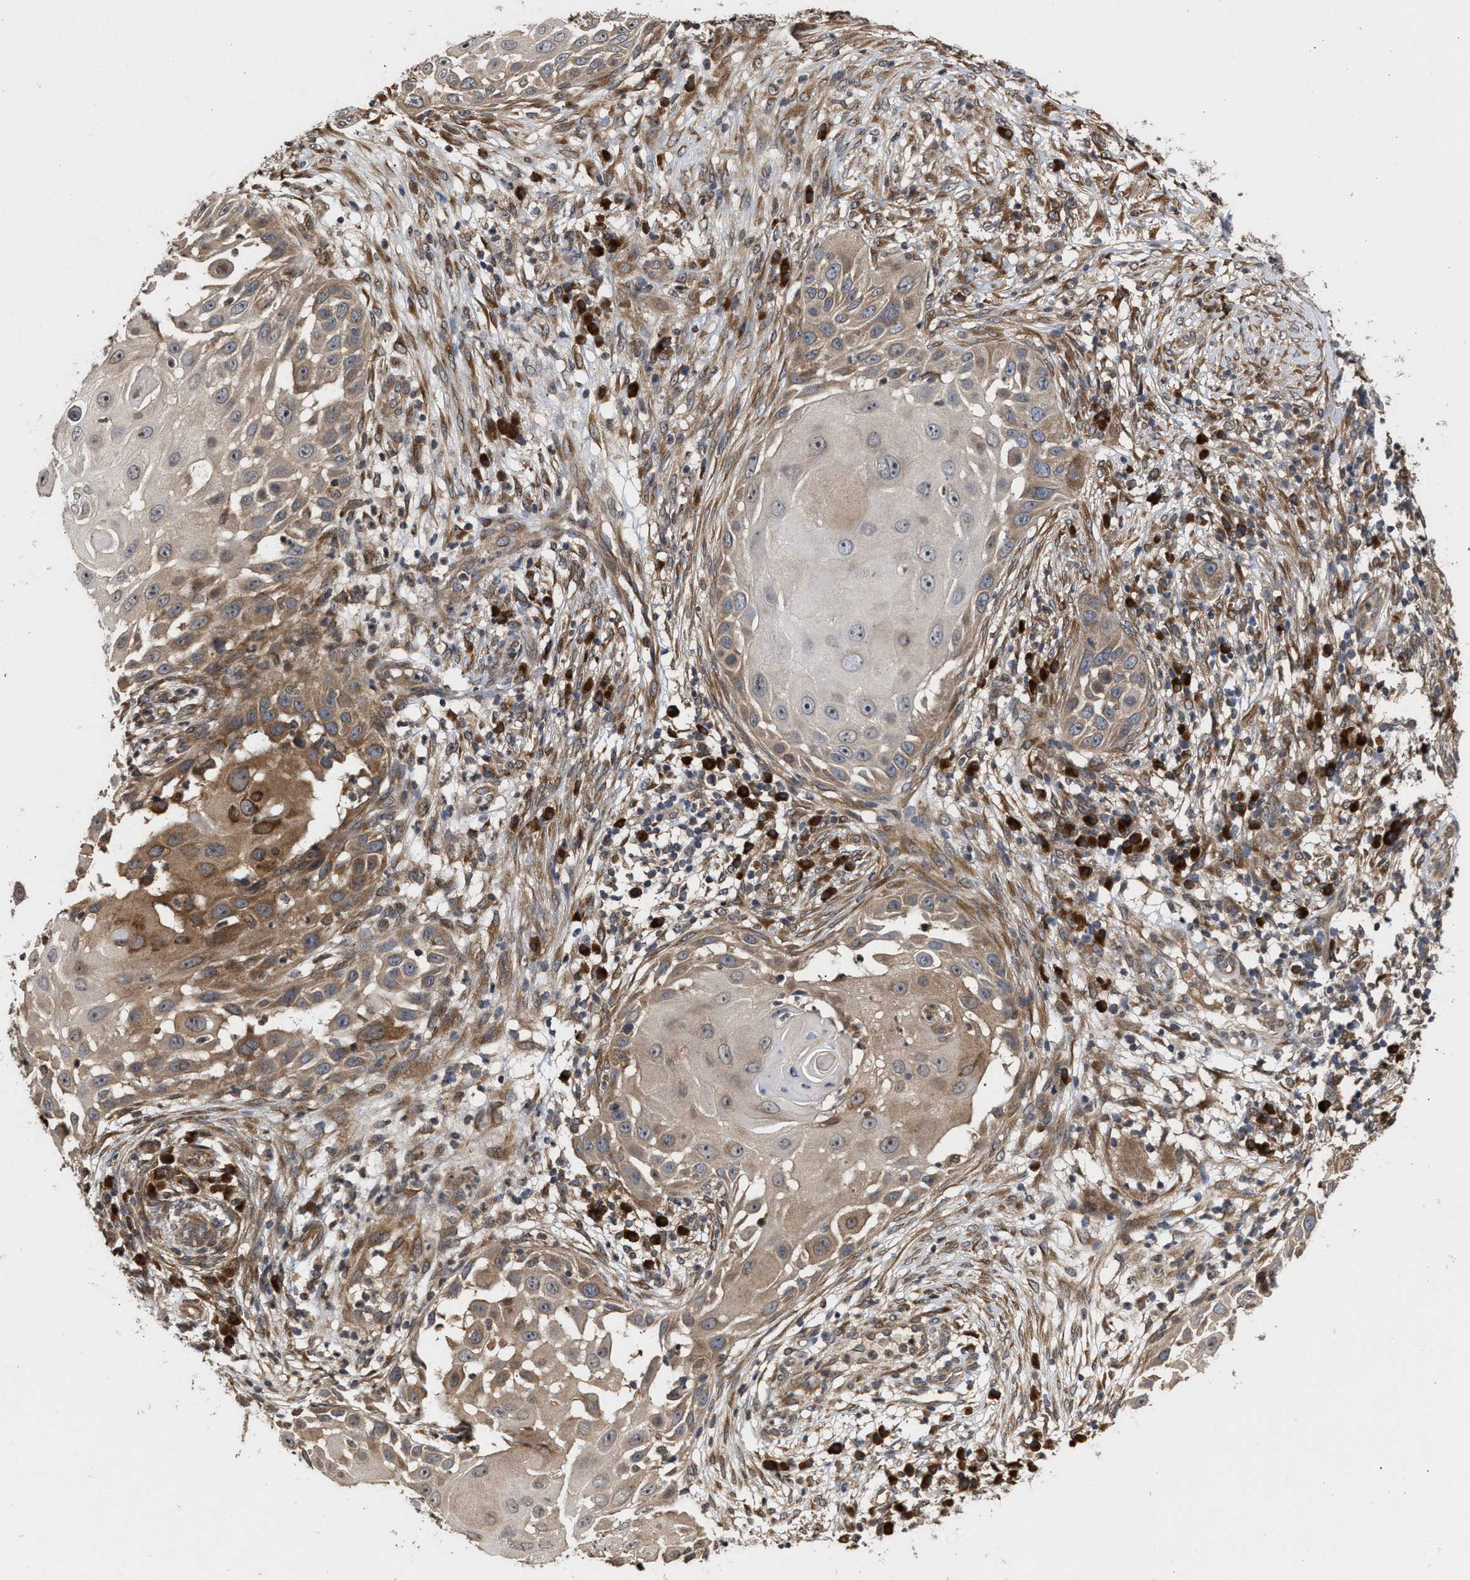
{"staining": {"intensity": "moderate", "quantity": "25%-75%", "location": "cytoplasmic/membranous"}, "tissue": "skin cancer", "cell_type": "Tumor cells", "image_type": "cancer", "snomed": [{"axis": "morphology", "description": "Squamous cell carcinoma, NOS"}, {"axis": "topography", "description": "Skin"}], "caption": "Skin squamous cell carcinoma stained for a protein shows moderate cytoplasmic/membranous positivity in tumor cells.", "gene": "SAR1A", "patient": {"sex": "female", "age": 44}}